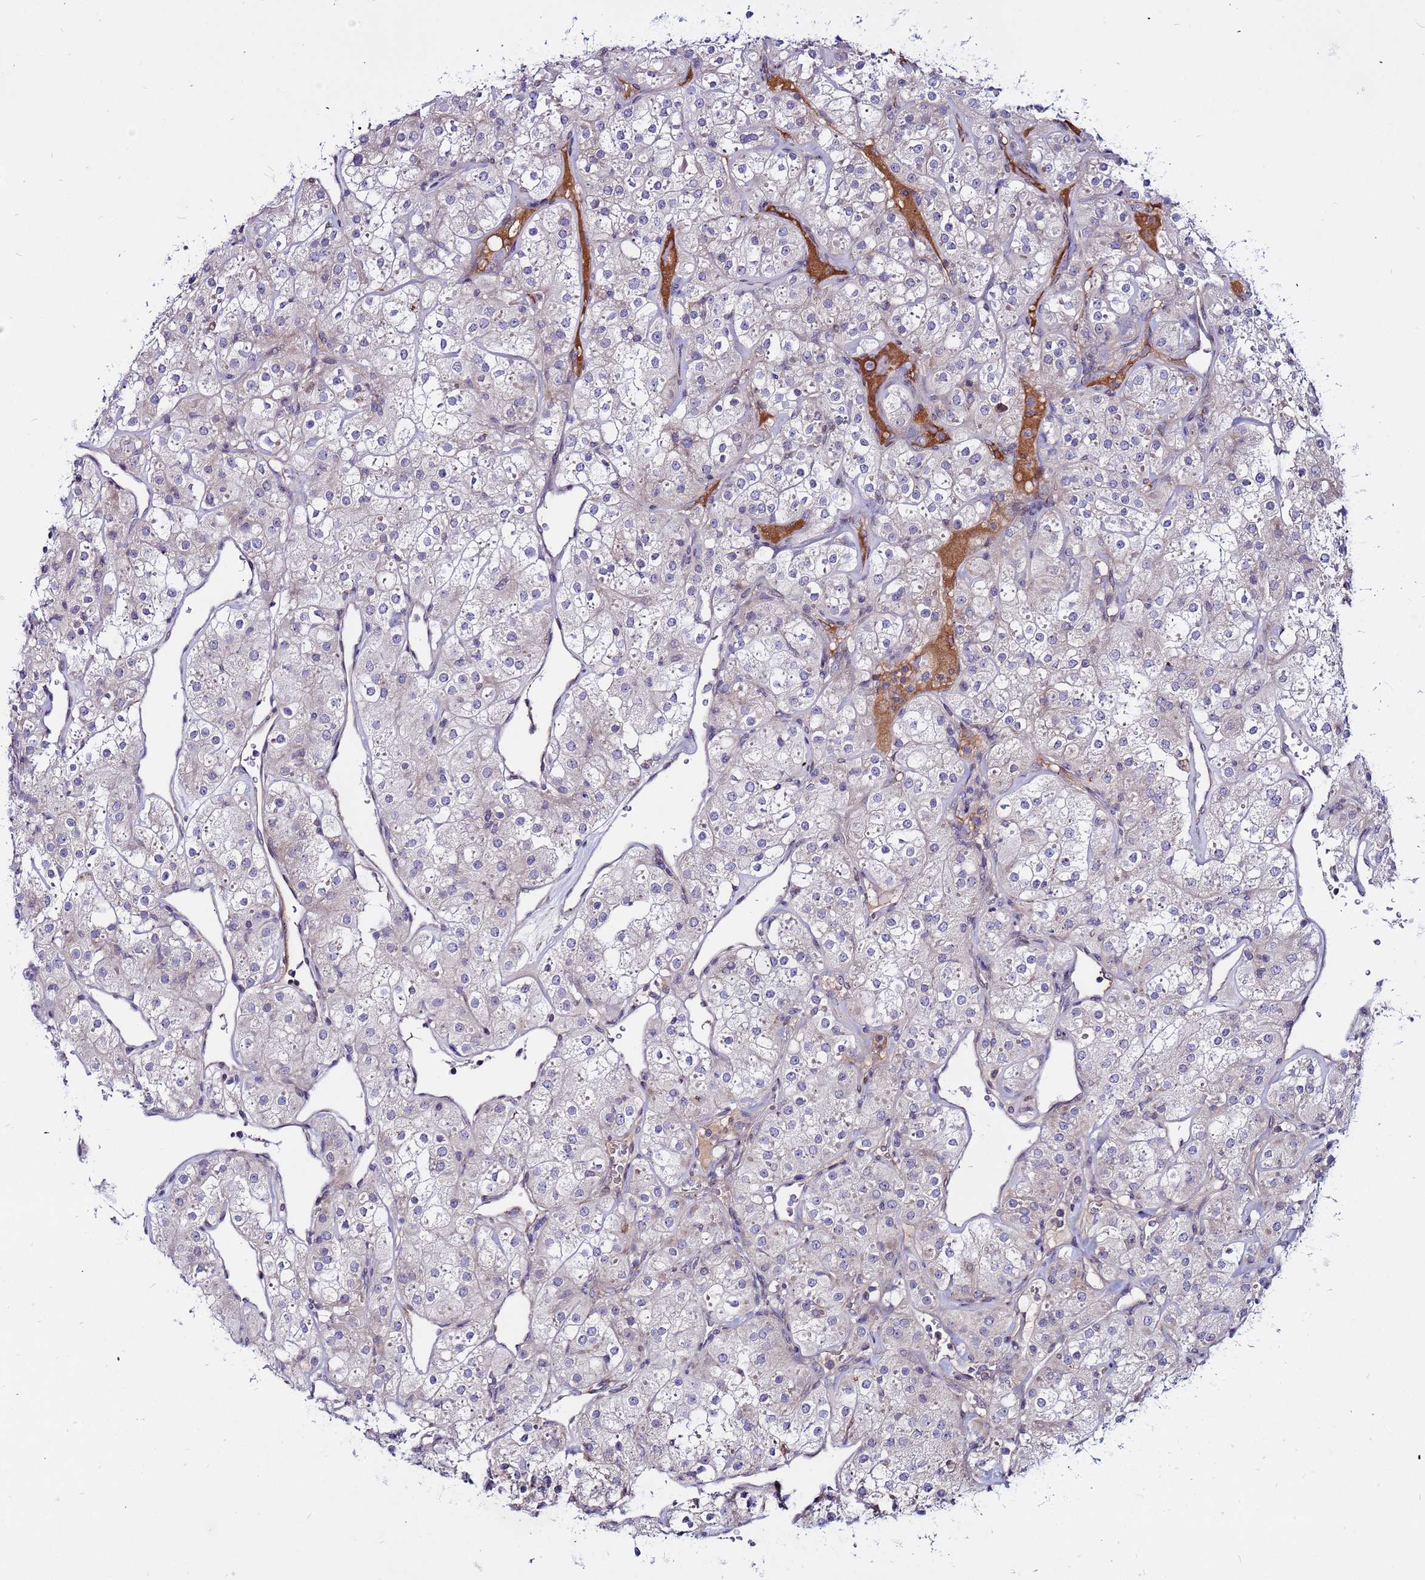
{"staining": {"intensity": "negative", "quantity": "none", "location": "none"}, "tissue": "renal cancer", "cell_type": "Tumor cells", "image_type": "cancer", "snomed": [{"axis": "morphology", "description": "Adenocarcinoma, NOS"}, {"axis": "topography", "description": "Kidney"}], "caption": "Renal cancer stained for a protein using IHC reveals no staining tumor cells.", "gene": "CCDC71", "patient": {"sex": "male", "age": 77}}